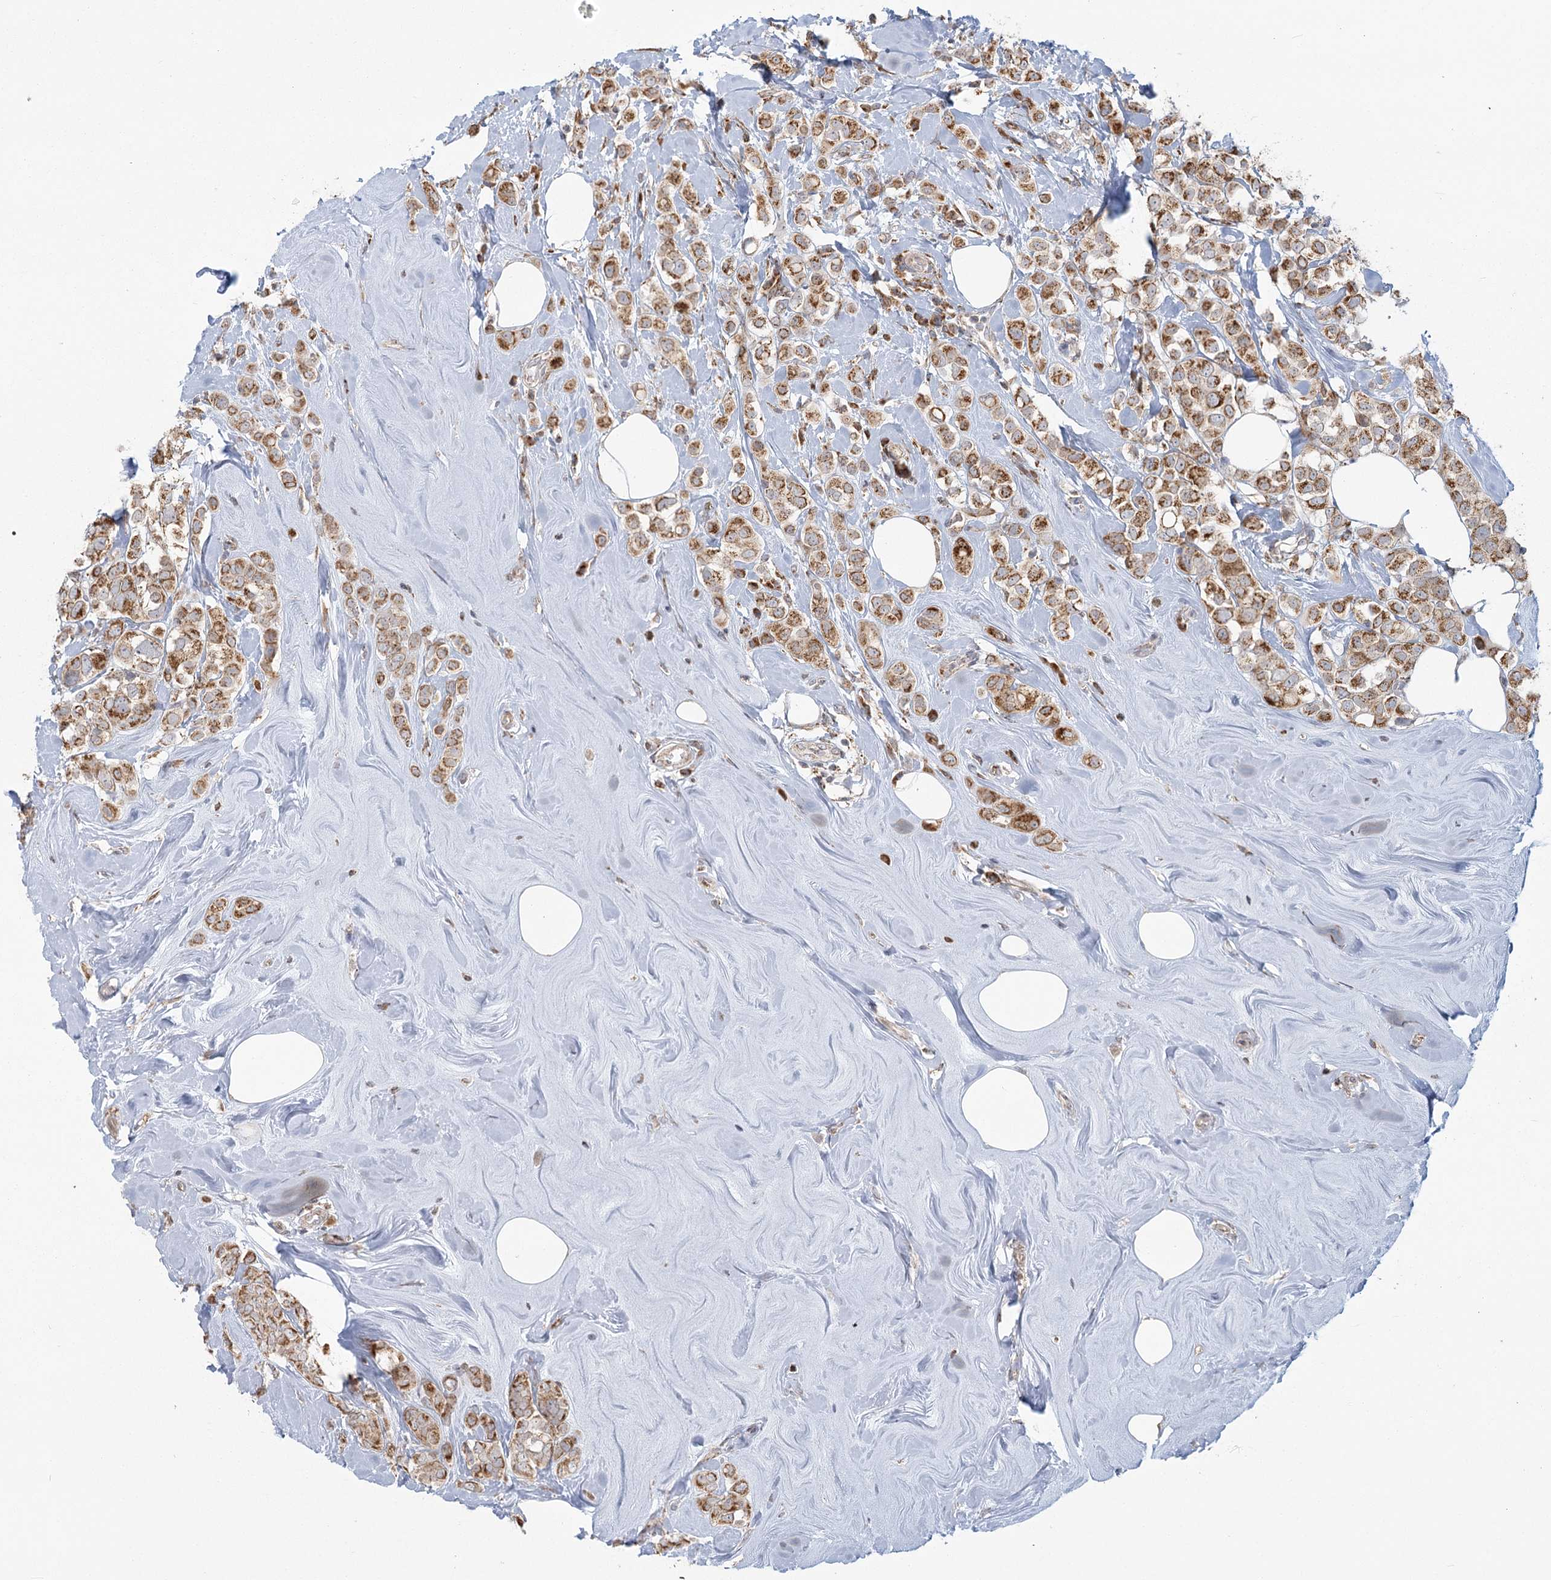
{"staining": {"intensity": "moderate", "quantity": ">75%", "location": "cytoplasmic/membranous"}, "tissue": "breast cancer", "cell_type": "Tumor cells", "image_type": "cancer", "snomed": [{"axis": "morphology", "description": "Lobular carcinoma"}, {"axis": "topography", "description": "Breast"}], "caption": "High-magnification brightfield microscopy of breast cancer (lobular carcinoma) stained with DAB (3,3'-diaminobenzidine) (brown) and counterstained with hematoxylin (blue). tumor cells exhibit moderate cytoplasmic/membranous staining is appreciated in about>75% of cells.", "gene": "LACTB", "patient": {"sex": "female", "age": 47}}